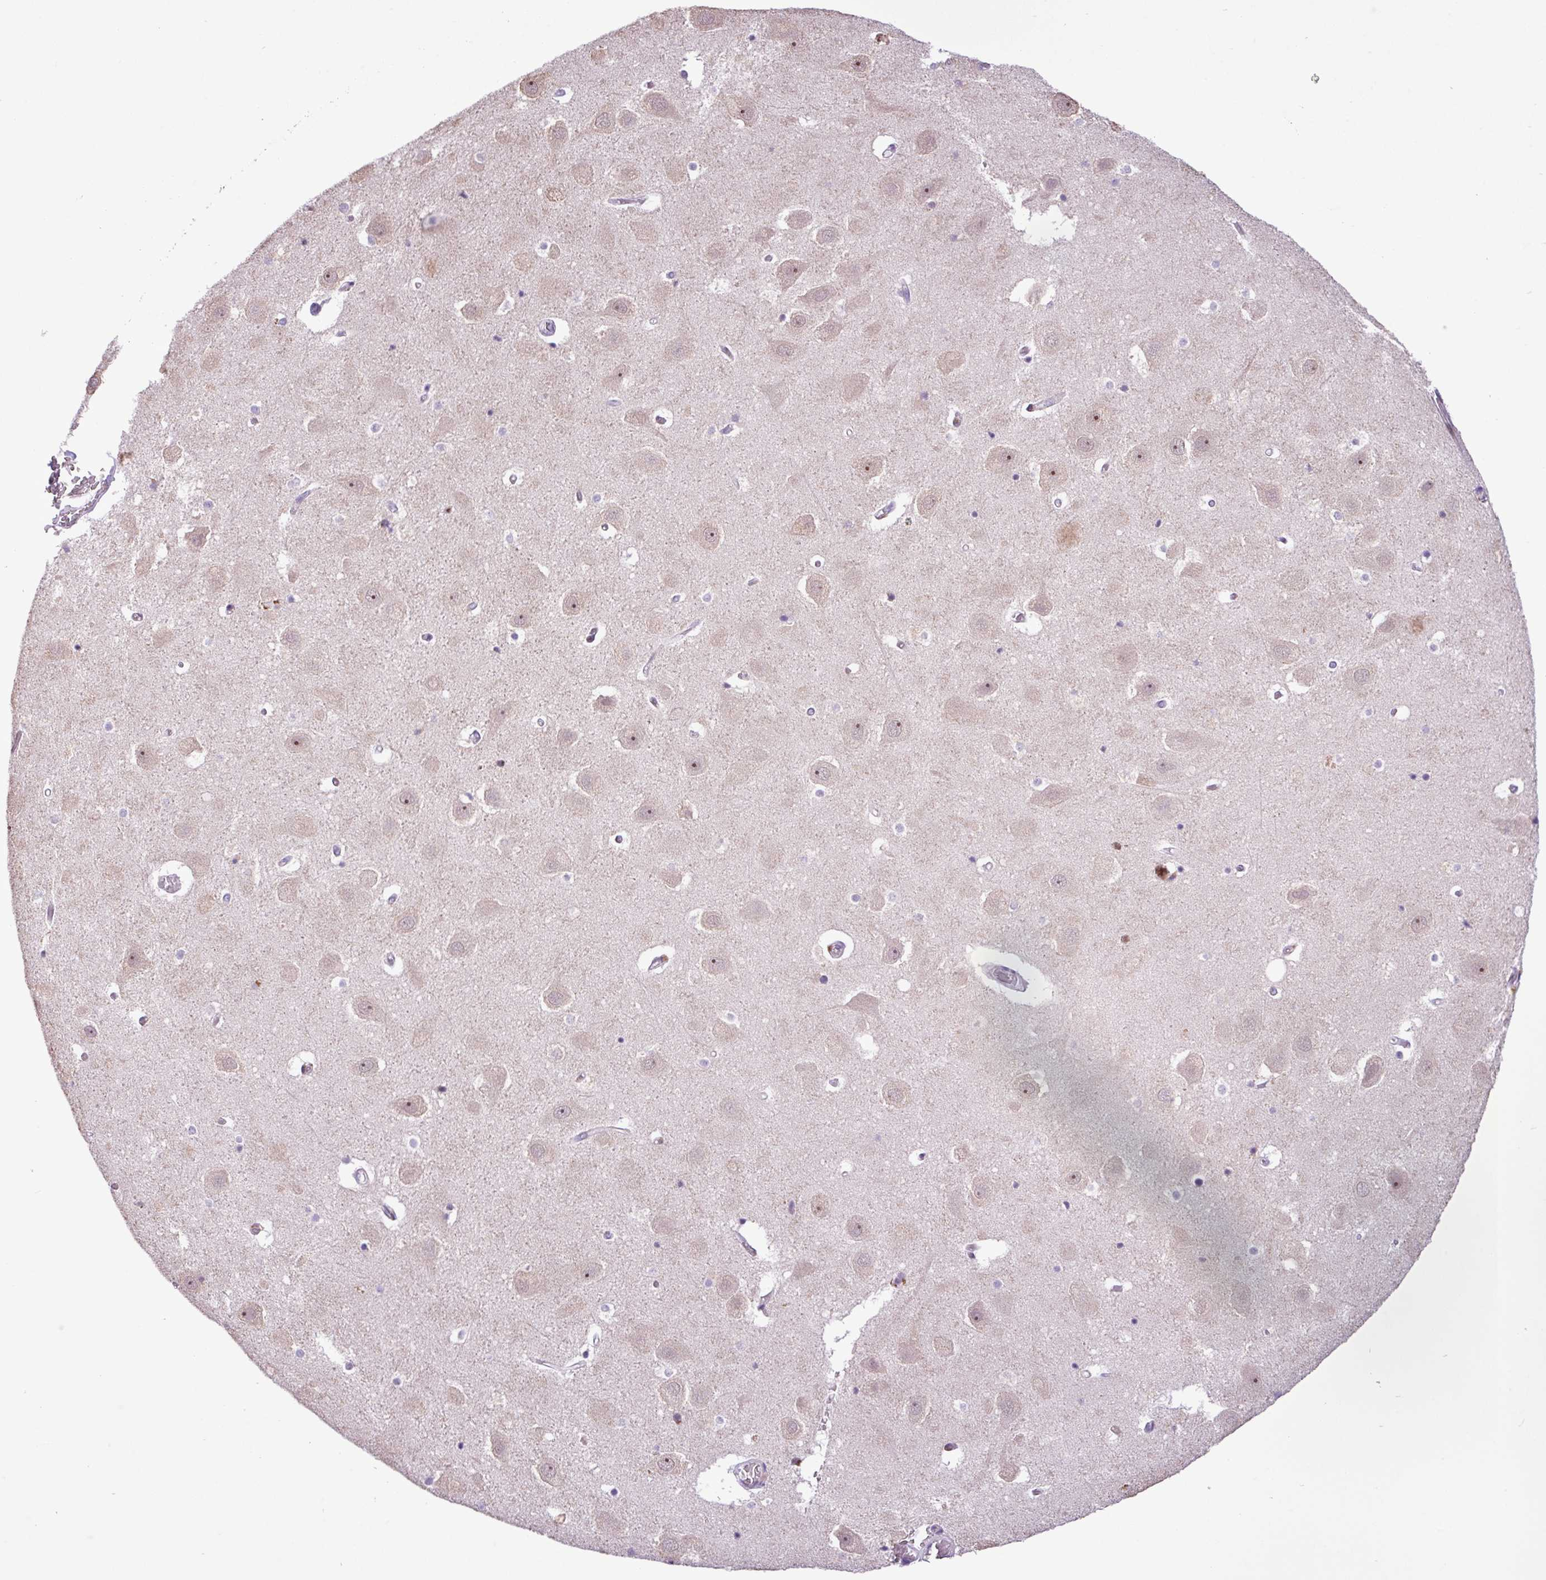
{"staining": {"intensity": "negative", "quantity": "none", "location": "none"}, "tissue": "hippocampus", "cell_type": "Glial cells", "image_type": "normal", "snomed": [{"axis": "morphology", "description": "Normal tissue, NOS"}, {"axis": "topography", "description": "Hippocampus"}], "caption": "DAB (3,3'-diaminobenzidine) immunohistochemical staining of normal human hippocampus demonstrates no significant staining in glial cells.", "gene": "ZNF354A", "patient": {"sex": "female", "age": 52}}